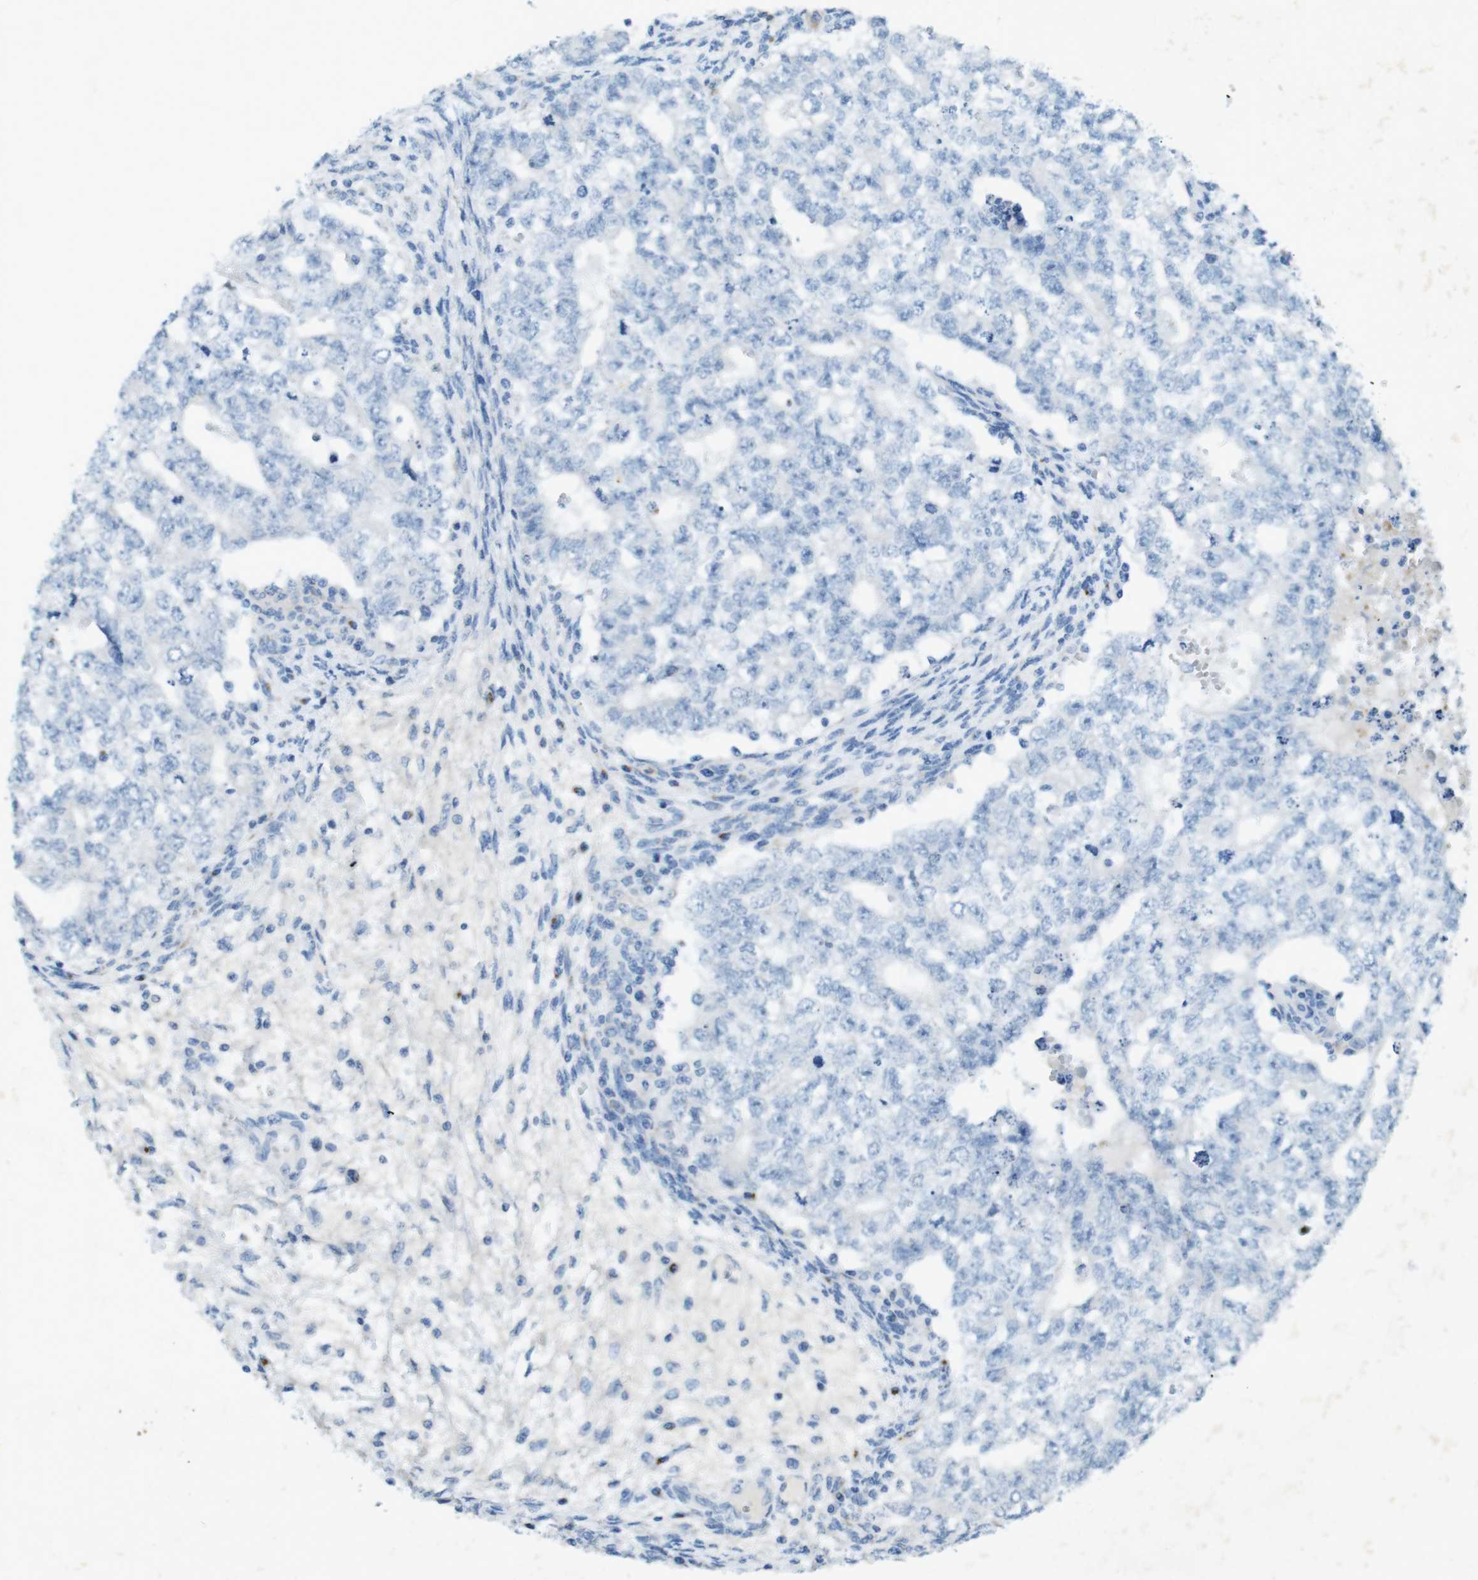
{"staining": {"intensity": "negative", "quantity": "none", "location": "none"}, "tissue": "testis cancer", "cell_type": "Tumor cells", "image_type": "cancer", "snomed": [{"axis": "morphology", "description": "Seminoma, NOS"}, {"axis": "morphology", "description": "Carcinoma, Embryonal, NOS"}, {"axis": "topography", "description": "Testis"}], "caption": "An immunohistochemistry histopathology image of testis cancer is shown. There is no staining in tumor cells of testis cancer. Nuclei are stained in blue.", "gene": "CD320", "patient": {"sex": "male", "age": 38}}